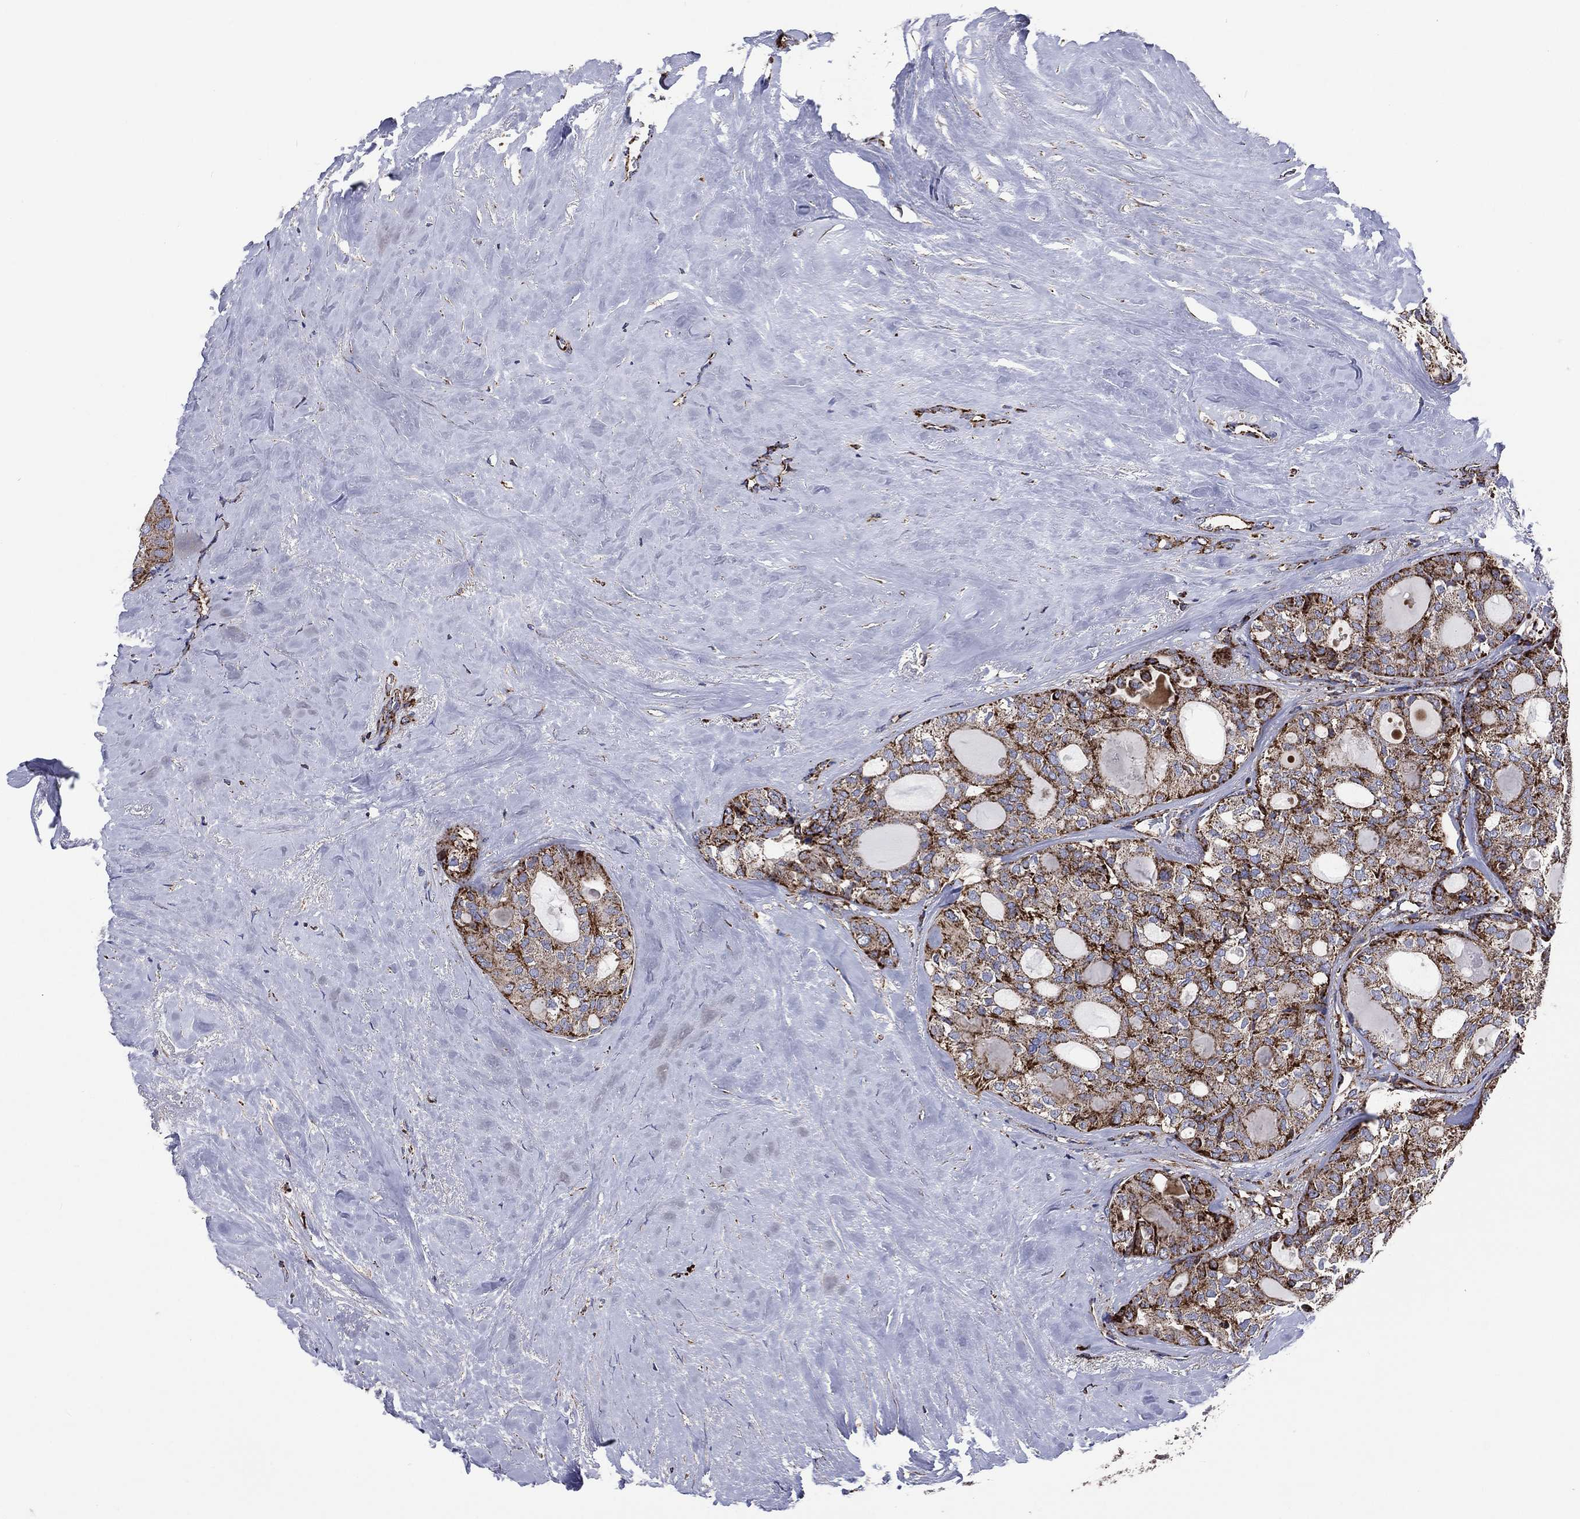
{"staining": {"intensity": "strong", "quantity": ">75%", "location": "cytoplasmic/membranous"}, "tissue": "thyroid cancer", "cell_type": "Tumor cells", "image_type": "cancer", "snomed": [{"axis": "morphology", "description": "Follicular adenoma carcinoma, NOS"}, {"axis": "topography", "description": "Thyroid gland"}], "caption": "A micrograph of thyroid cancer stained for a protein reveals strong cytoplasmic/membranous brown staining in tumor cells.", "gene": "ANKRD37", "patient": {"sex": "male", "age": 75}}